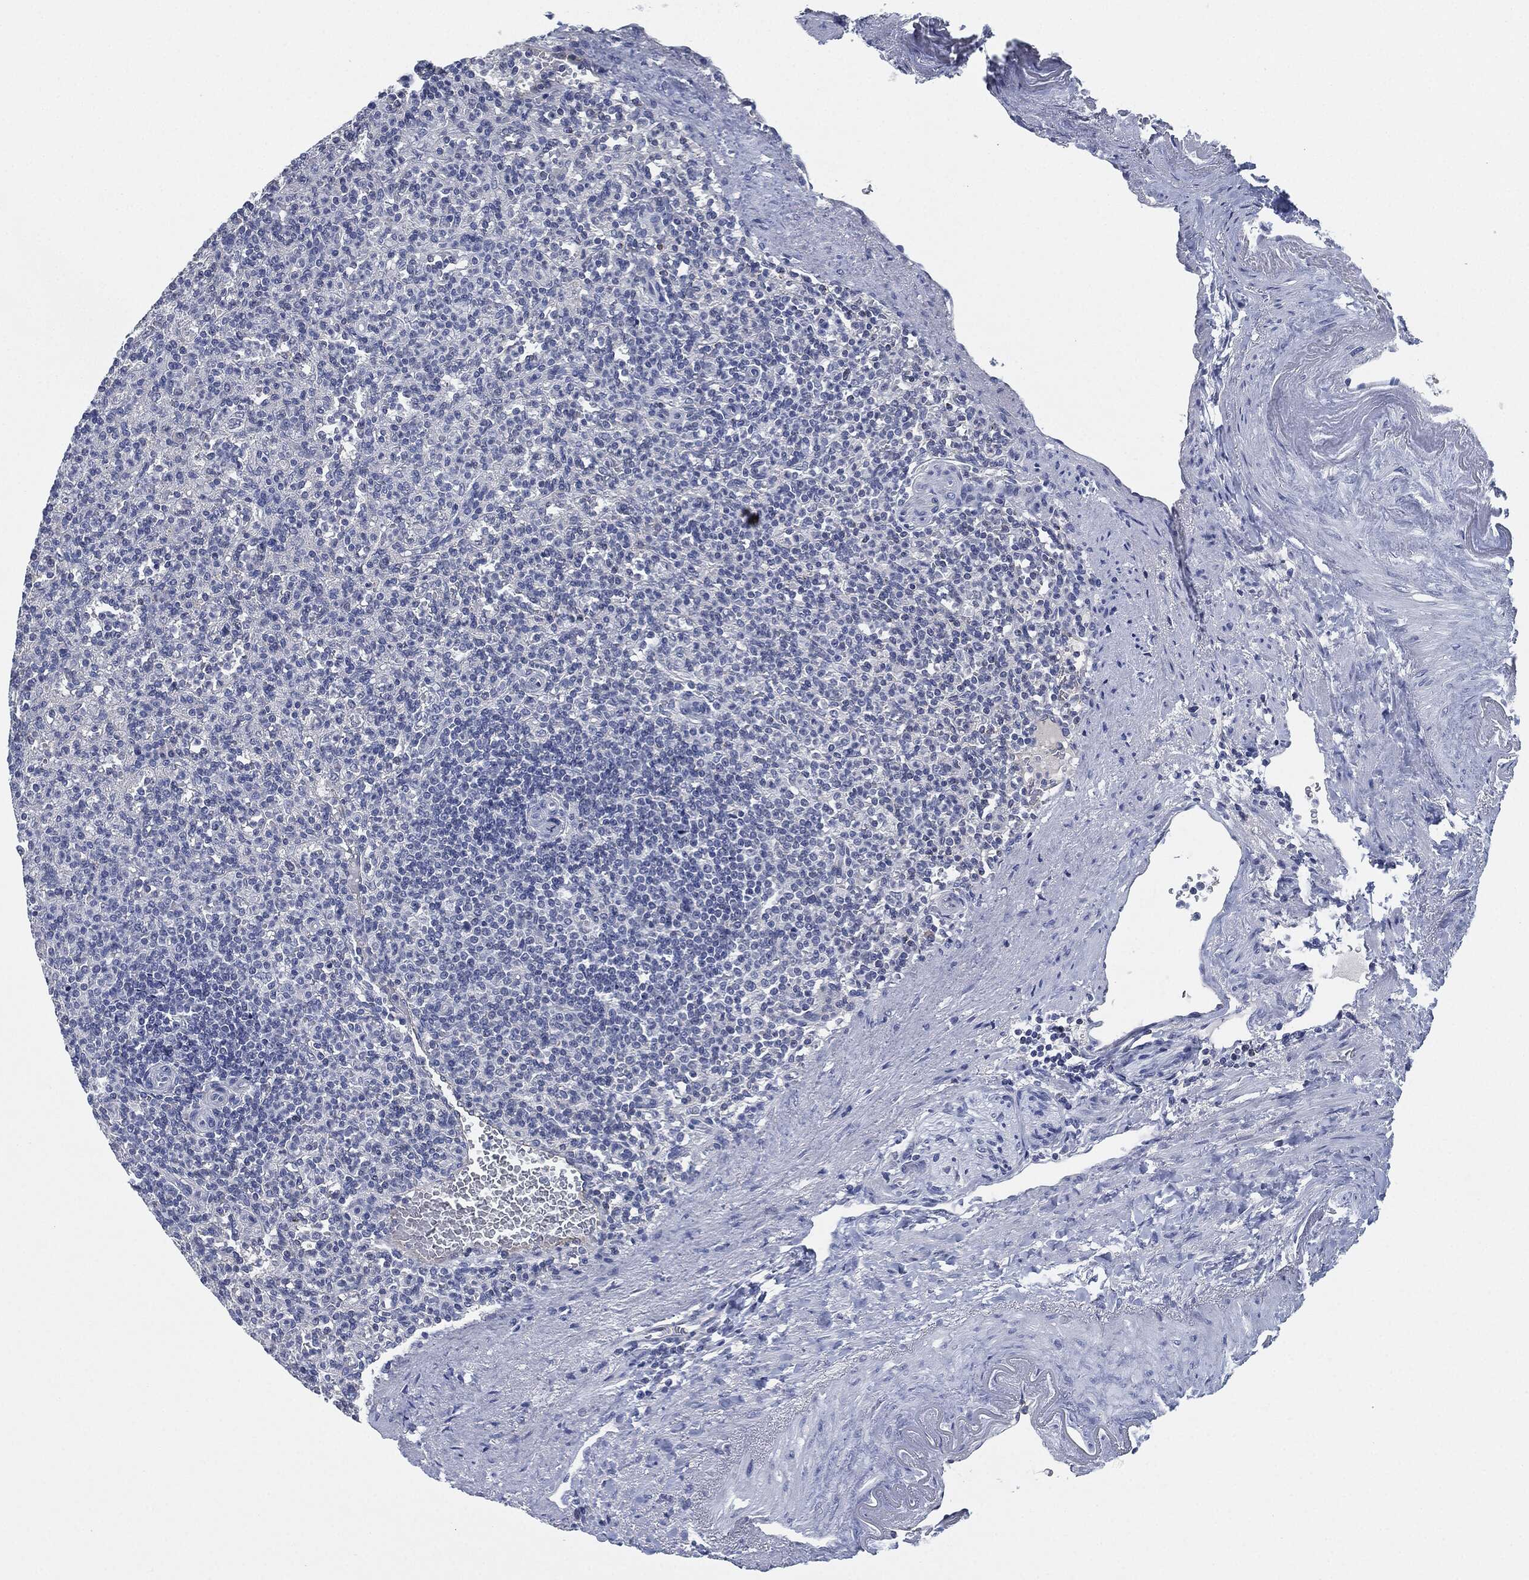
{"staining": {"intensity": "negative", "quantity": "none", "location": "none"}, "tissue": "spleen", "cell_type": "Cells in red pulp", "image_type": "normal", "snomed": [{"axis": "morphology", "description": "Normal tissue, NOS"}, {"axis": "topography", "description": "Spleen"}], "caption": "Normal spleen was stained to show a protein in brown. There is no significant expression in cells in red pulp.", "gene": "SHROOM2", "patient": {"sex": "female", "age": 74}}